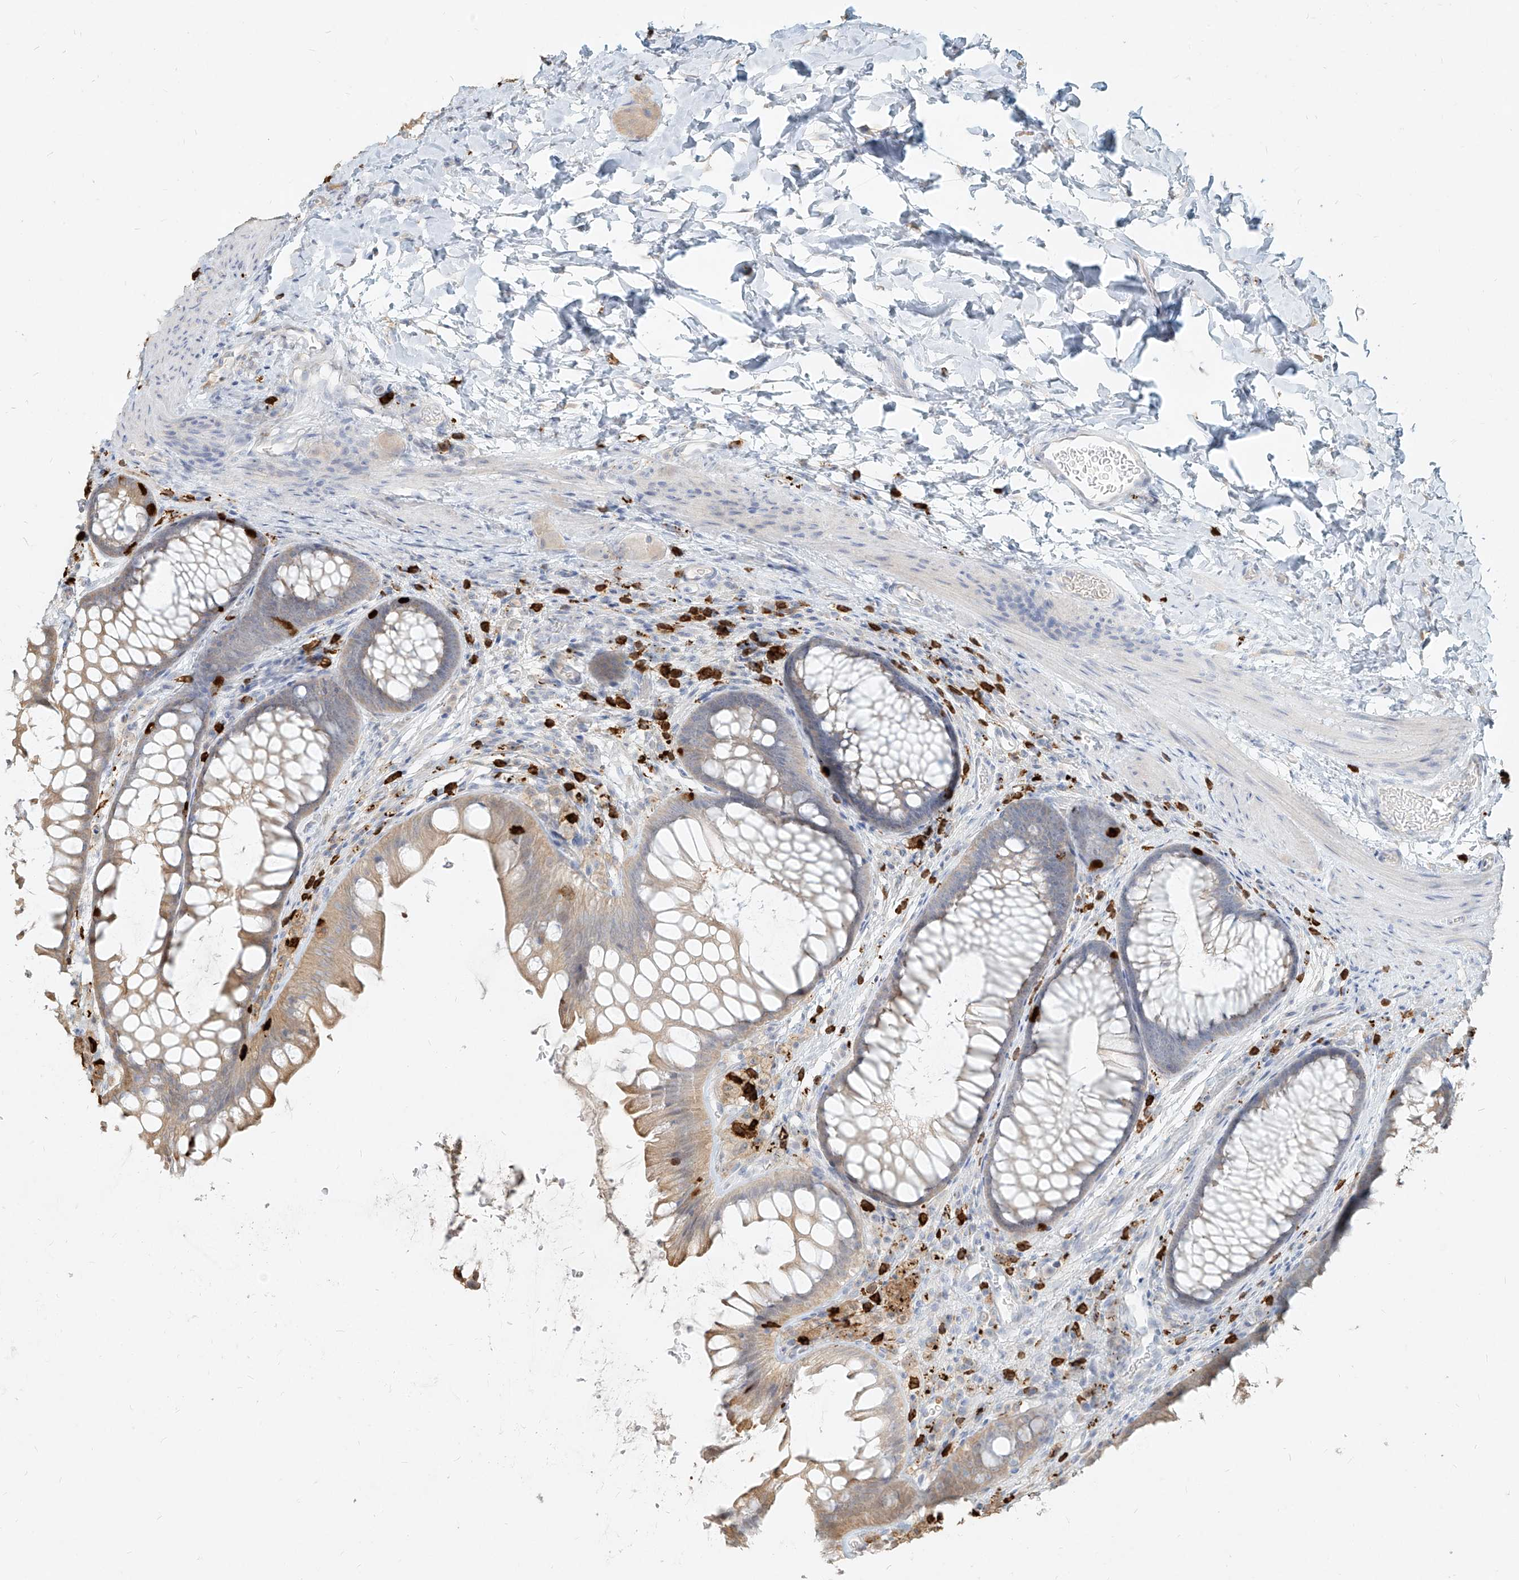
{"staining": {"intensity": "negative", "quantity": "none", "location": "none"}, "tissue": "colon", "cell_type": "Endothelial cells", "image_type": "normal", "snomed": [{"axis": "morphology", "description": "Normal tissue, NOS"}, {"axis": "topography", "description": "Colon"}], "caption": "Protein analysis of normal colon displays no significant staining in endothelial cells.", "gene": "PGD", "patient": {"sex": "female", "age": 62}}